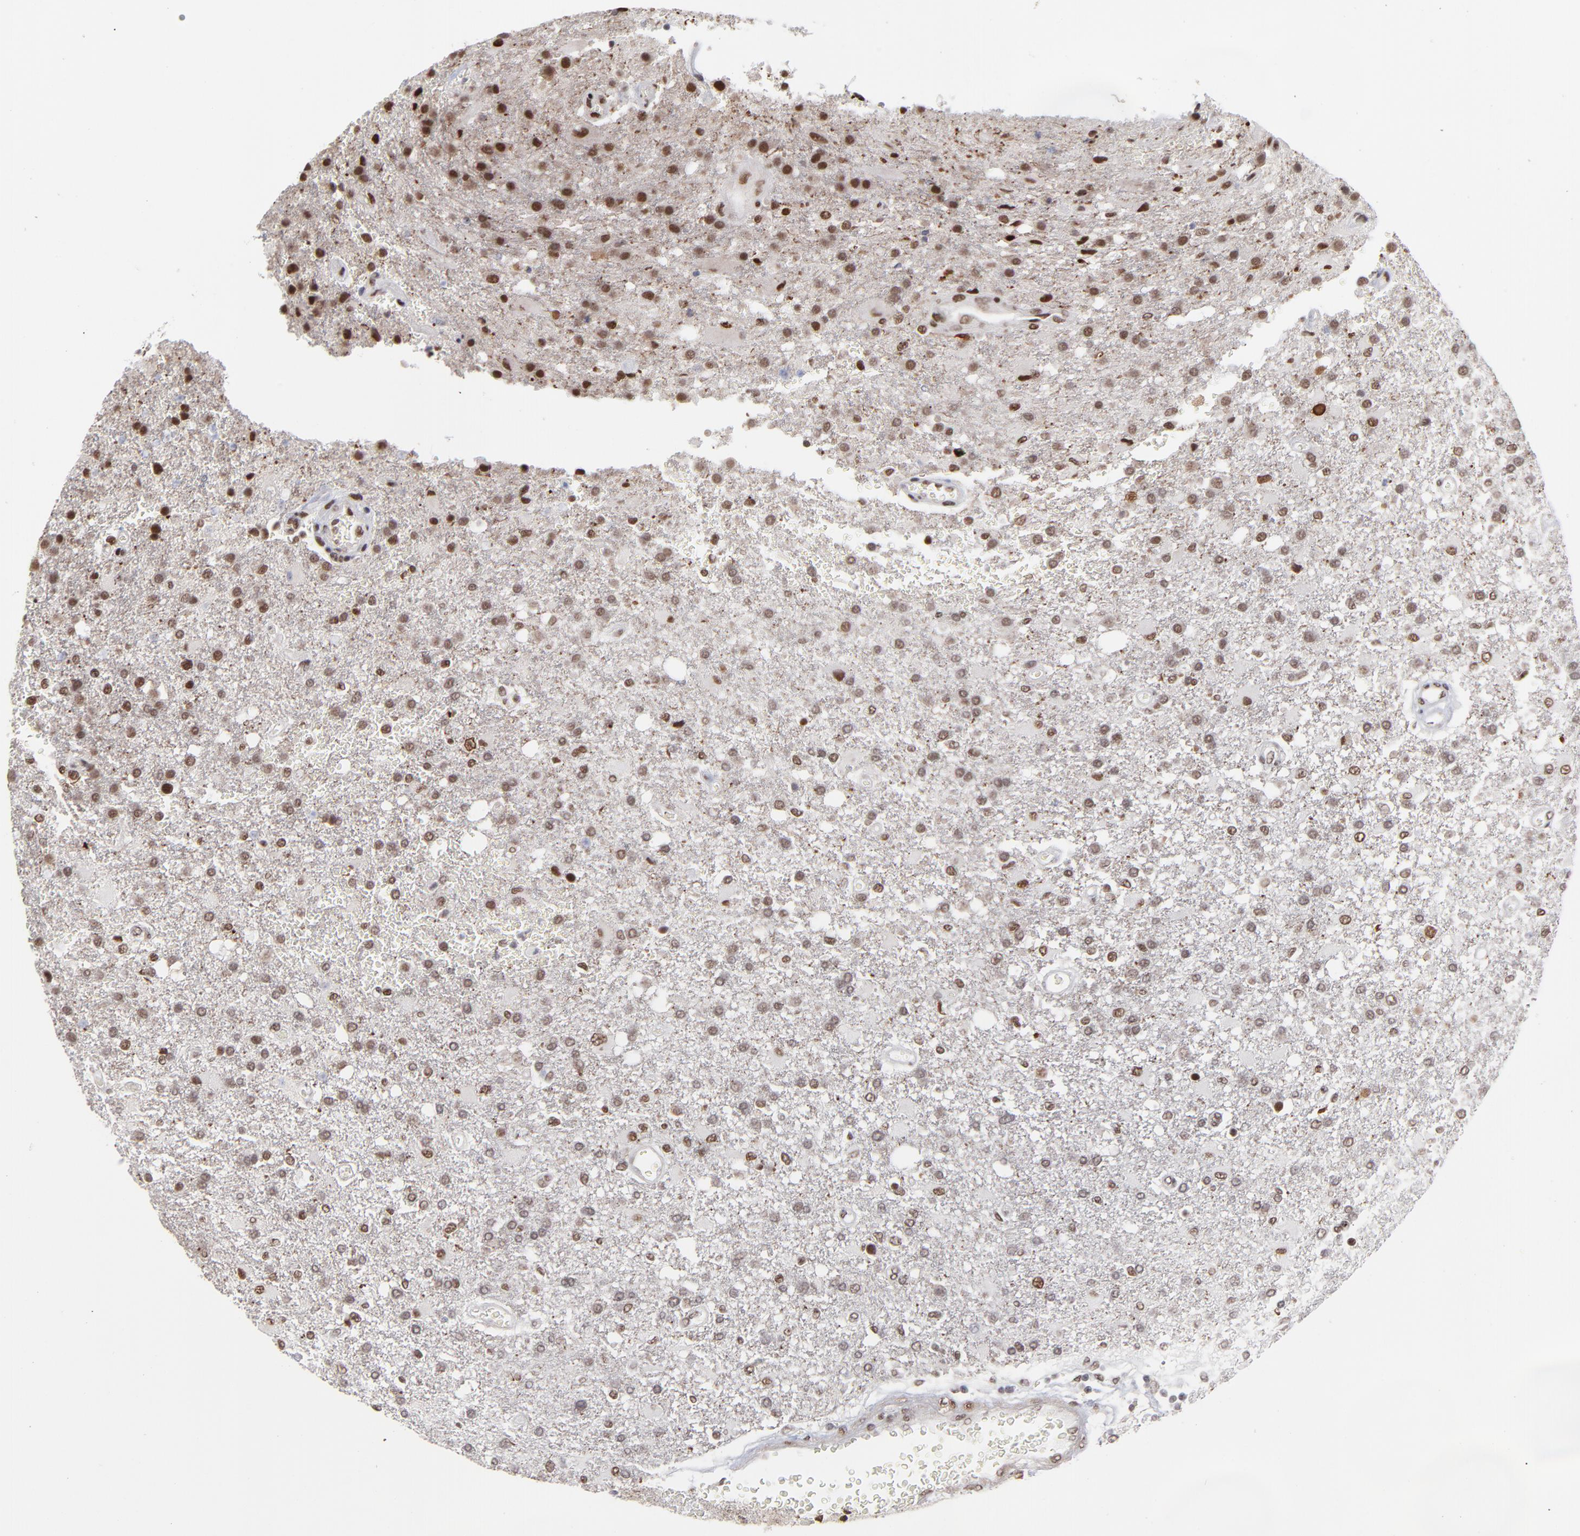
{"staining": {"intensity": "strong", "quantity": "25%-75%", "location": "nuclear"}, "tissue": "glioma", "cell_type": "Tumor cells", "image_type": "cancer", "snomed": [{"axis": "morphology", "description": "Glioma, malignant, High grade"}, {"axis": "topography", "description": "Cerebral cortex"}], "caption": "Malignant high-grade glioma stained for a protein exhibits strong nuclear positivity in tumor cells. (Stains: DAB (3,3'-diaminobenzidine) in brown, nuclei in blue, Microscopy: brightfield microscopy at high magnification).", "gene": "ZNF3", "patient": {"sex": "male", "age": 79}}